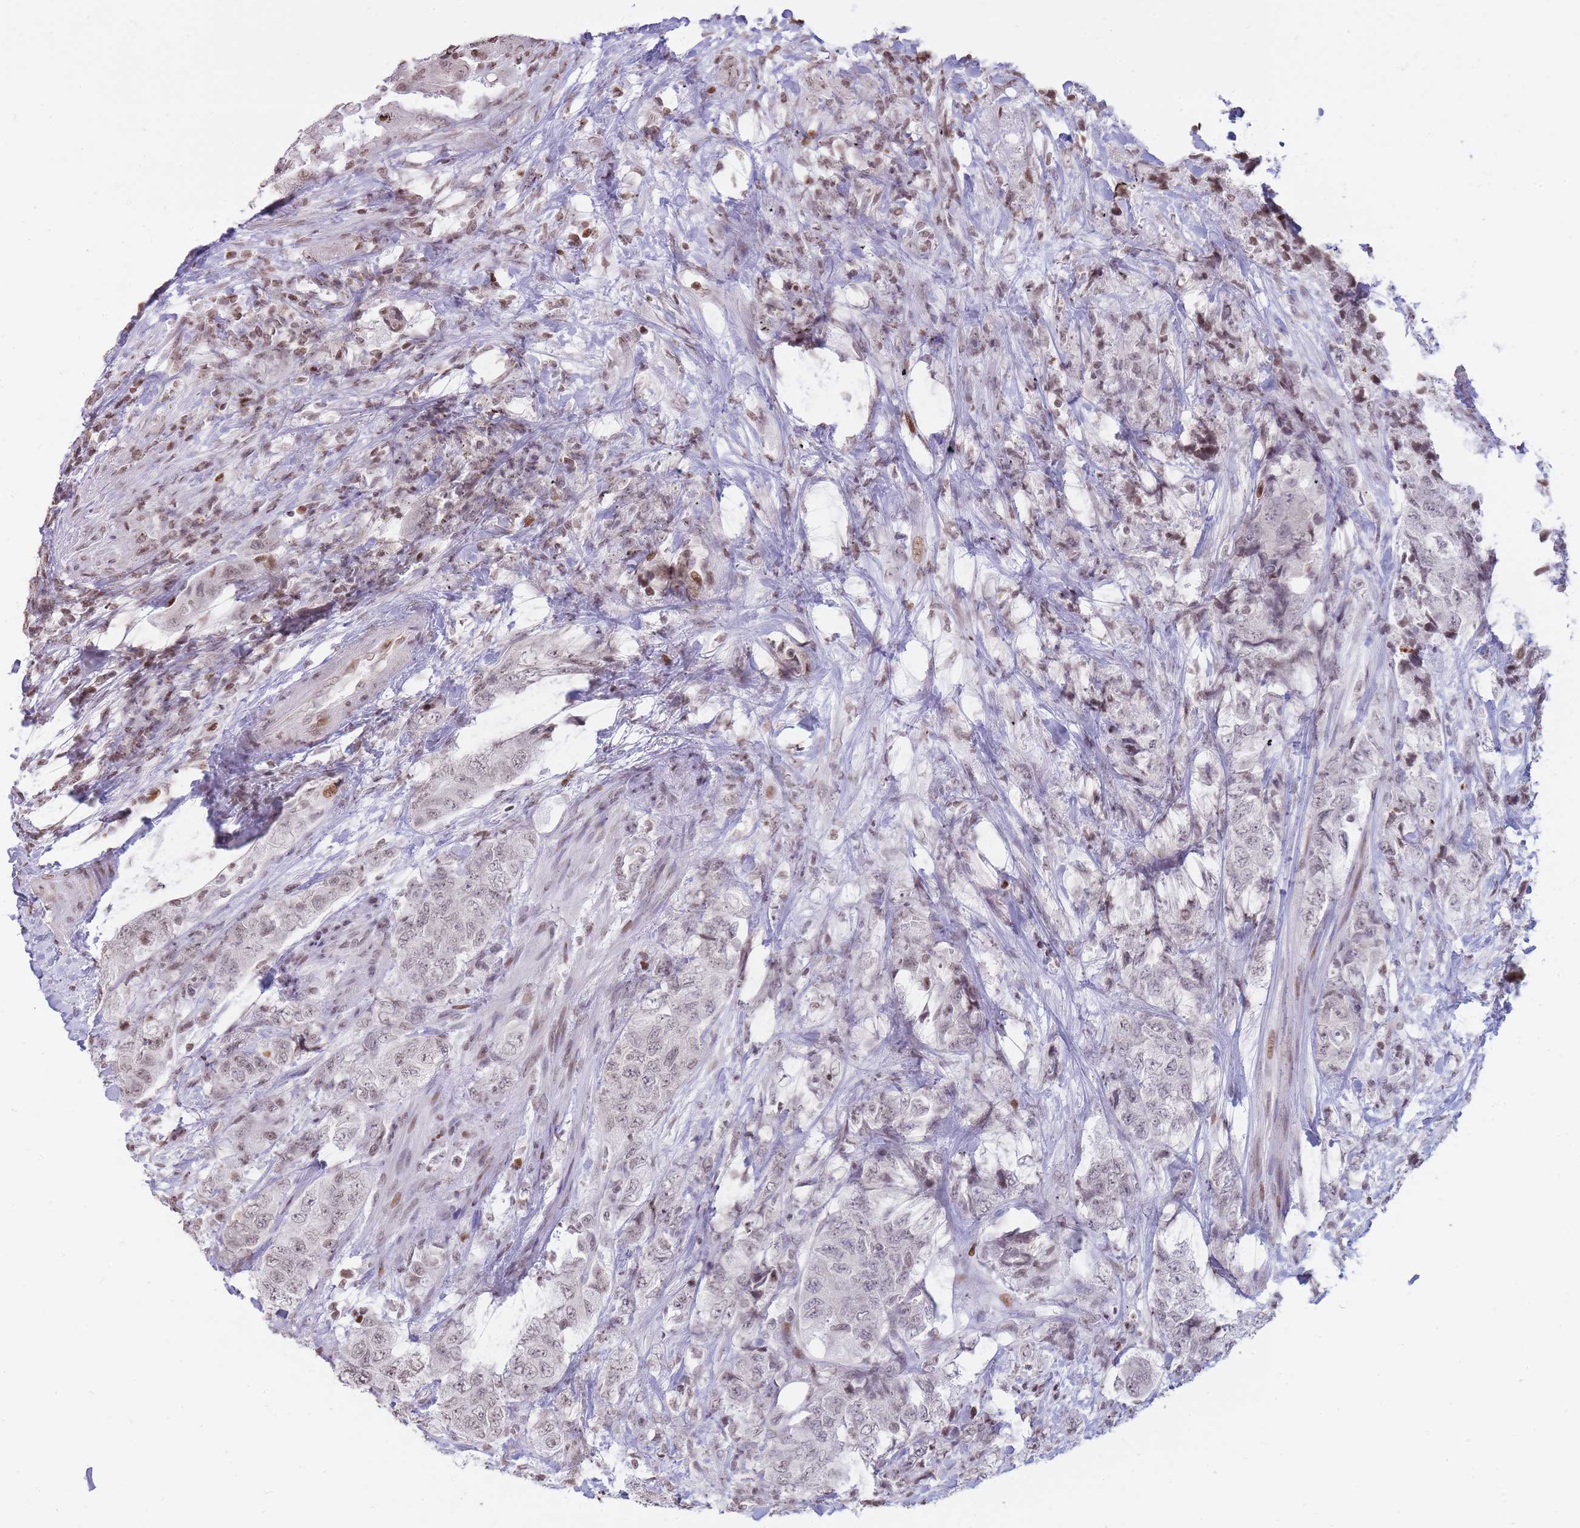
{"staining": {"intensity": "weak", "quantity": "<25%", "location": "nuclear"}, "tissue": "urothelial cancer", "cell_type": "Tumor cells", "image_type": "cancer", "snomed": [{"axis": "morphology", "description": "Urothelial carcinoma, High grade"}, {"axis": "topography", "description": "Urinary bladder"}], "caption": "A photomicrograph of urothelial carcinoma (high-grade) stained for a protein exhibits no brown staining in tumor cells. (Stains: DAB (3,3'-diaminobenzidine) IHC with hematoxylin counter stain, Microscopy: brightfield microscopy at high magnification).", "gene": "SHISAL1", "patient": {"sex": "female", "age": 78}}